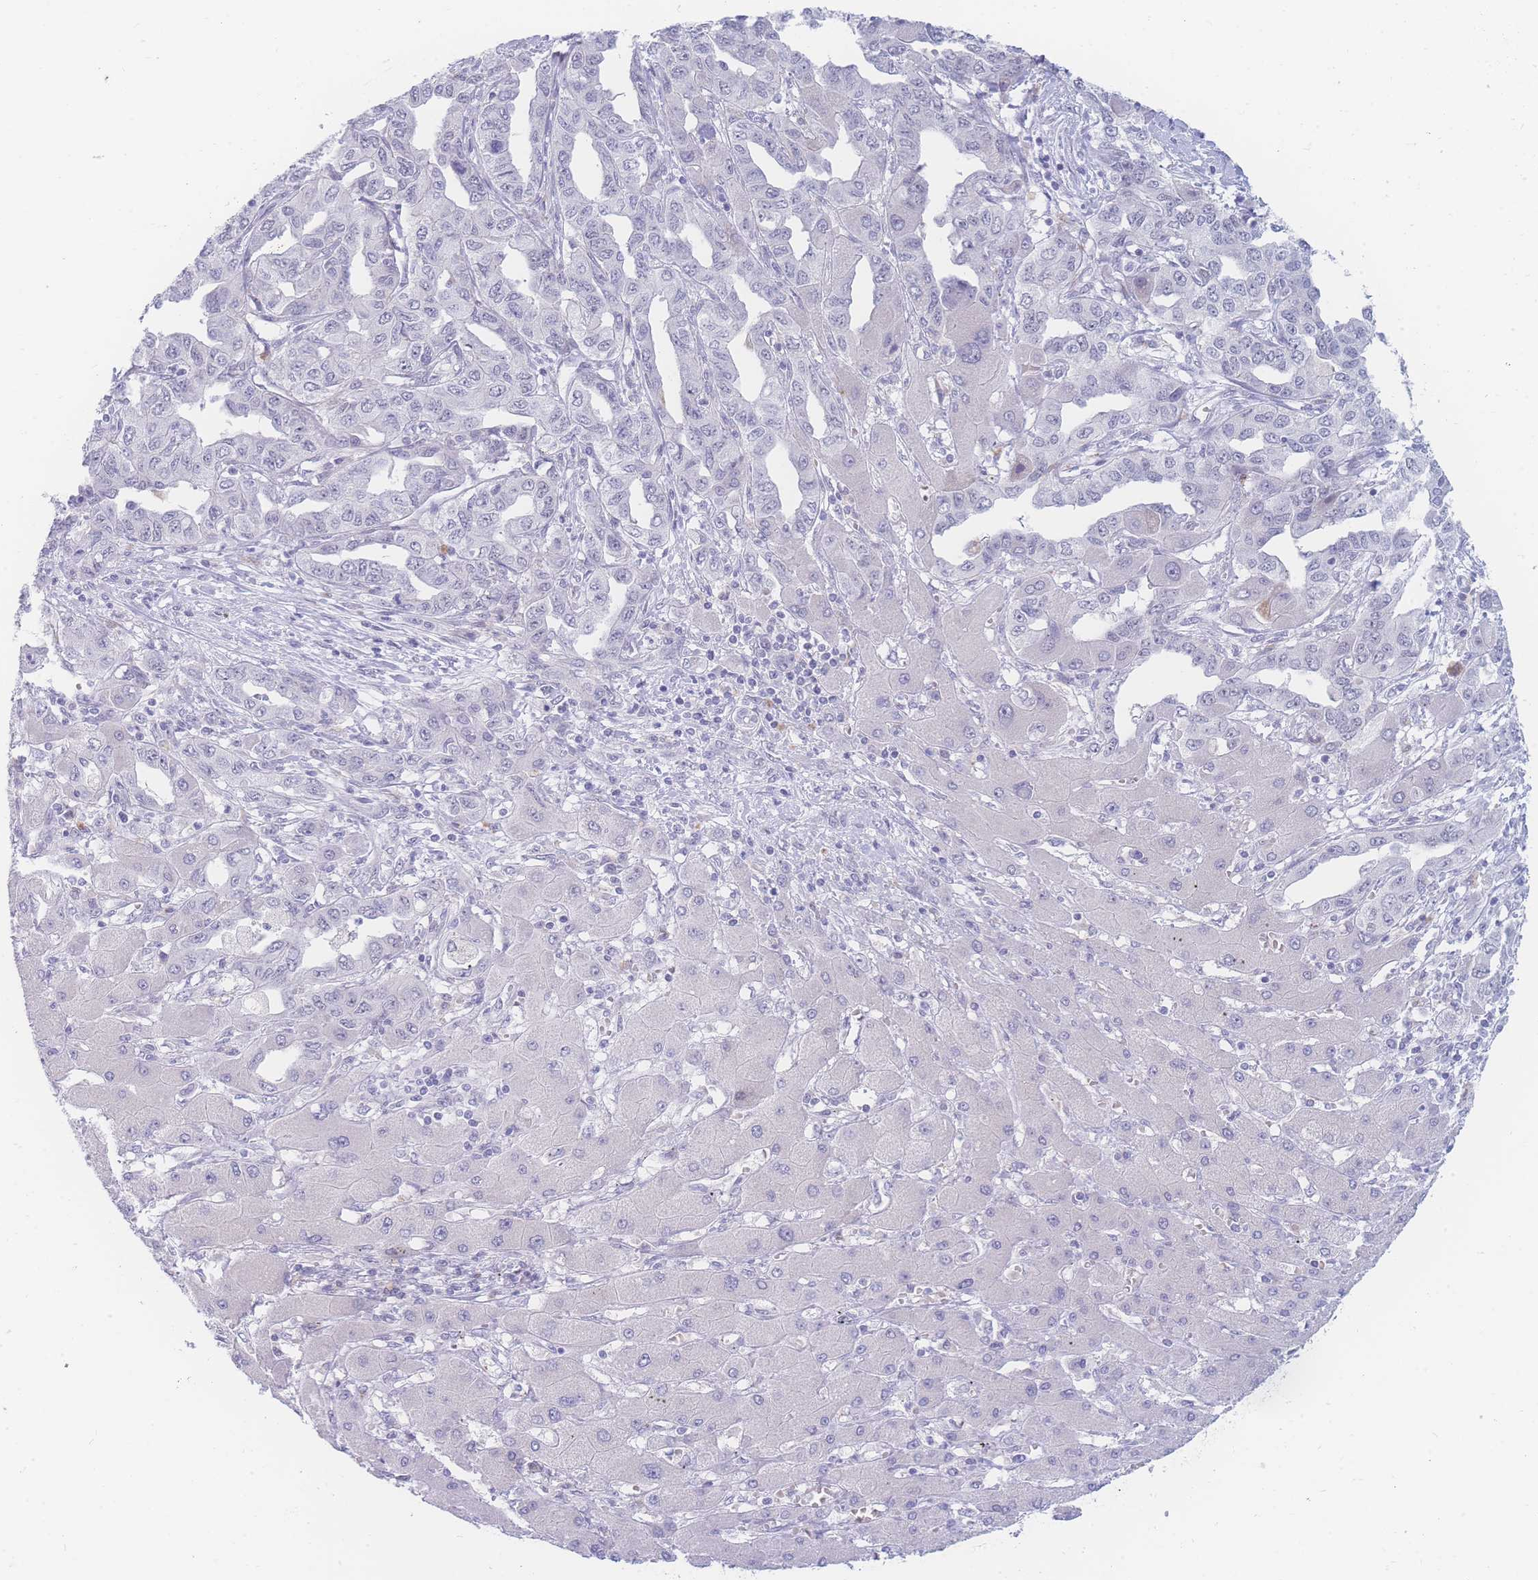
{"staining": {"intensity": "negative", "quantity": "none", "location": "none"}, "tissue": "liver cancer", "cell_type": "Tumor cells", "image_type": "cancer", "snomed": [{"axis": "morphology", "description": "Cholangiocarcinoma"}, {"axis": "topography", "description": "Liver"}], "caption": "A micrograph of human liver cholangiocarcinoma is negative for staining in tumor cells. (IHC, brightfield microscopy, high magnification).", "gene": "PRSS22", "patient": {"sex": "male", "age": 59}}